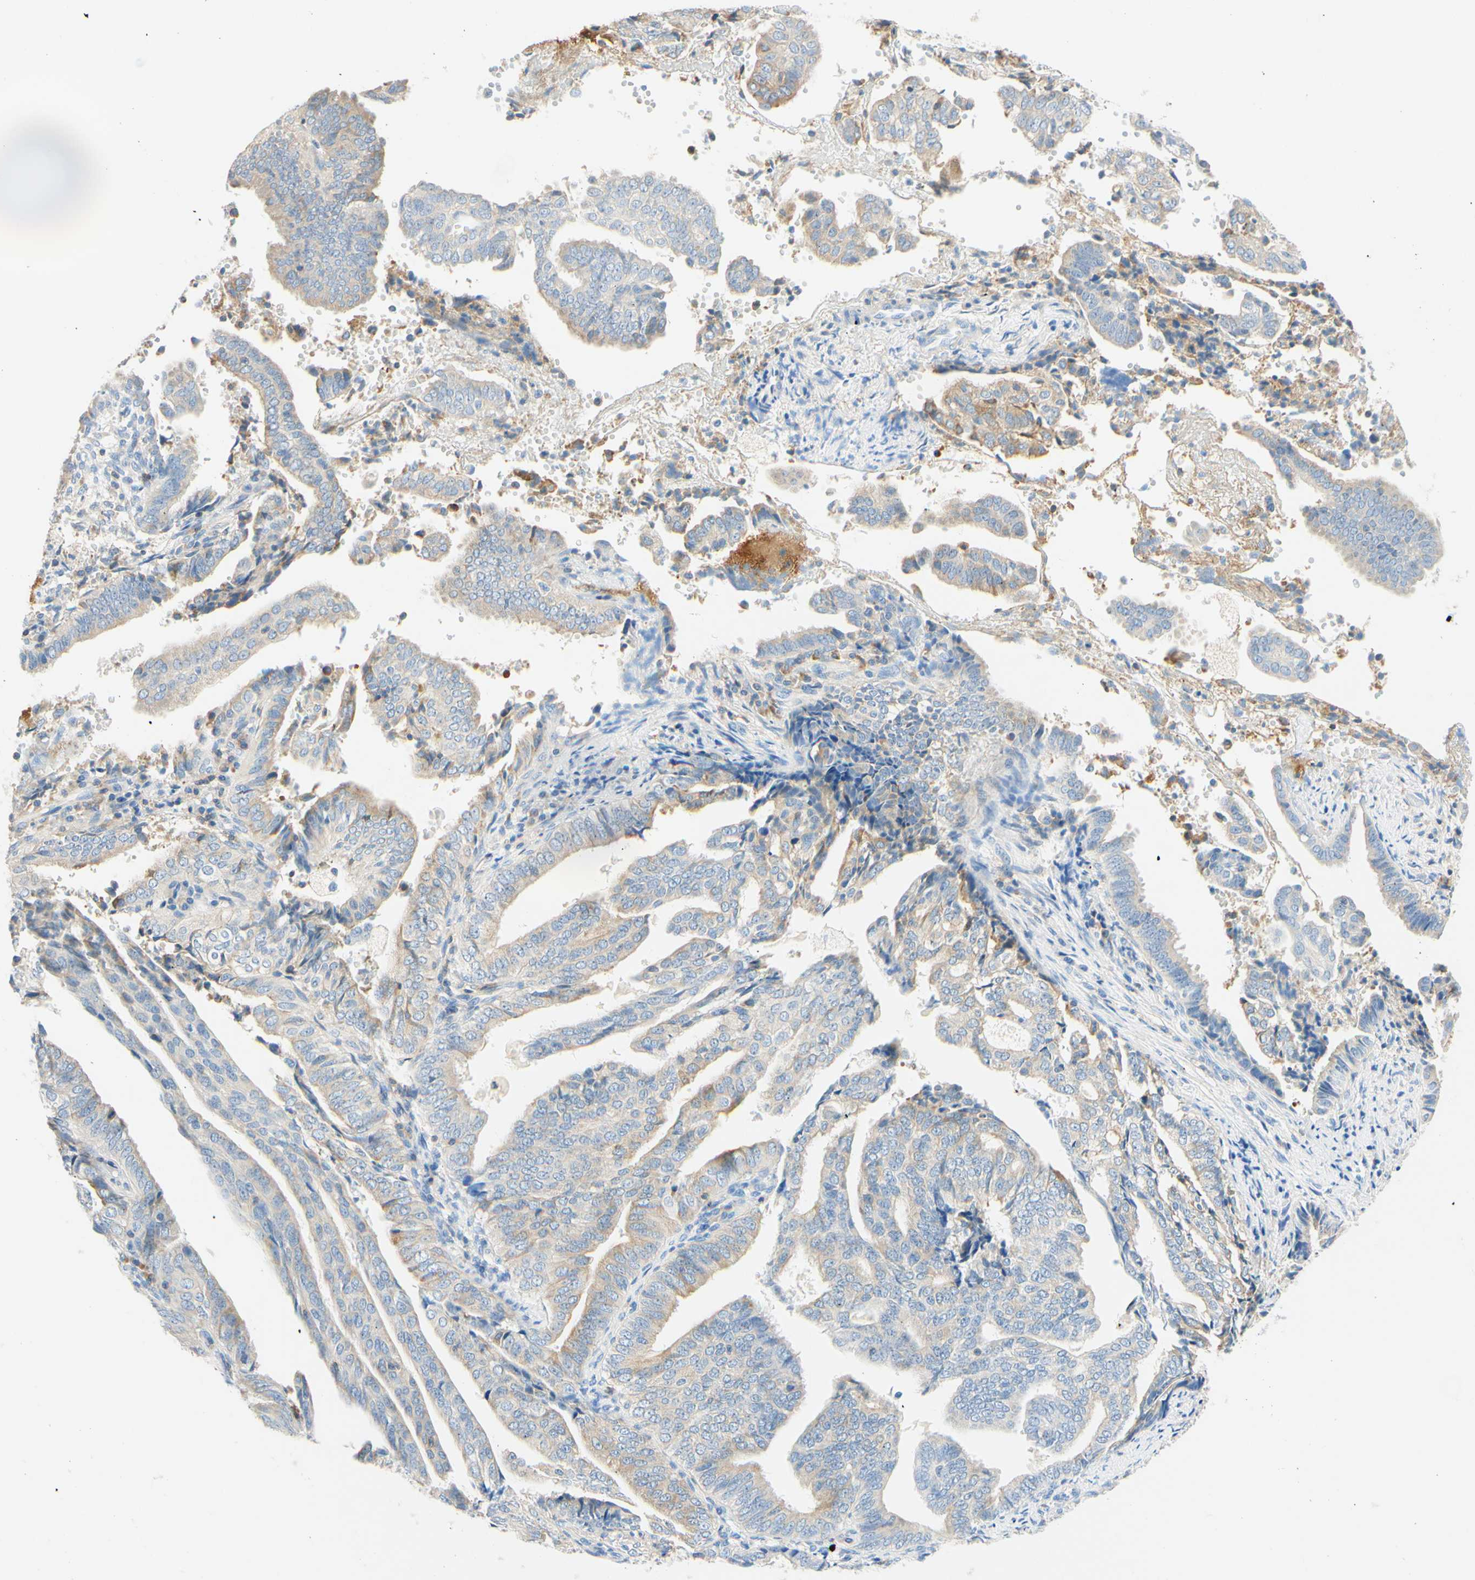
{"staining": {"intensity": "weak", "quantity": ">75%", "location": "cytoplasmic/membranous"}, "tissue": "endometrial cancer", "cell_type": "Tumor cells", "image_type": "cancer", "snomed": [{"axis": "morphology", "description": "Adenocarcinoma, NOS"}, {"axis": "topography", "description": "Endometrium"}], "caption": "Immunohistochemistry photomicrograph of human adenocarcinoma (endometrial) stained for a protein (brown), which reveals low levels of weak cytoplasmic/membranous staining in about >75% of tumor cells.", "gene": "LAT", "patient": {"sex": "female", "age": 58}}